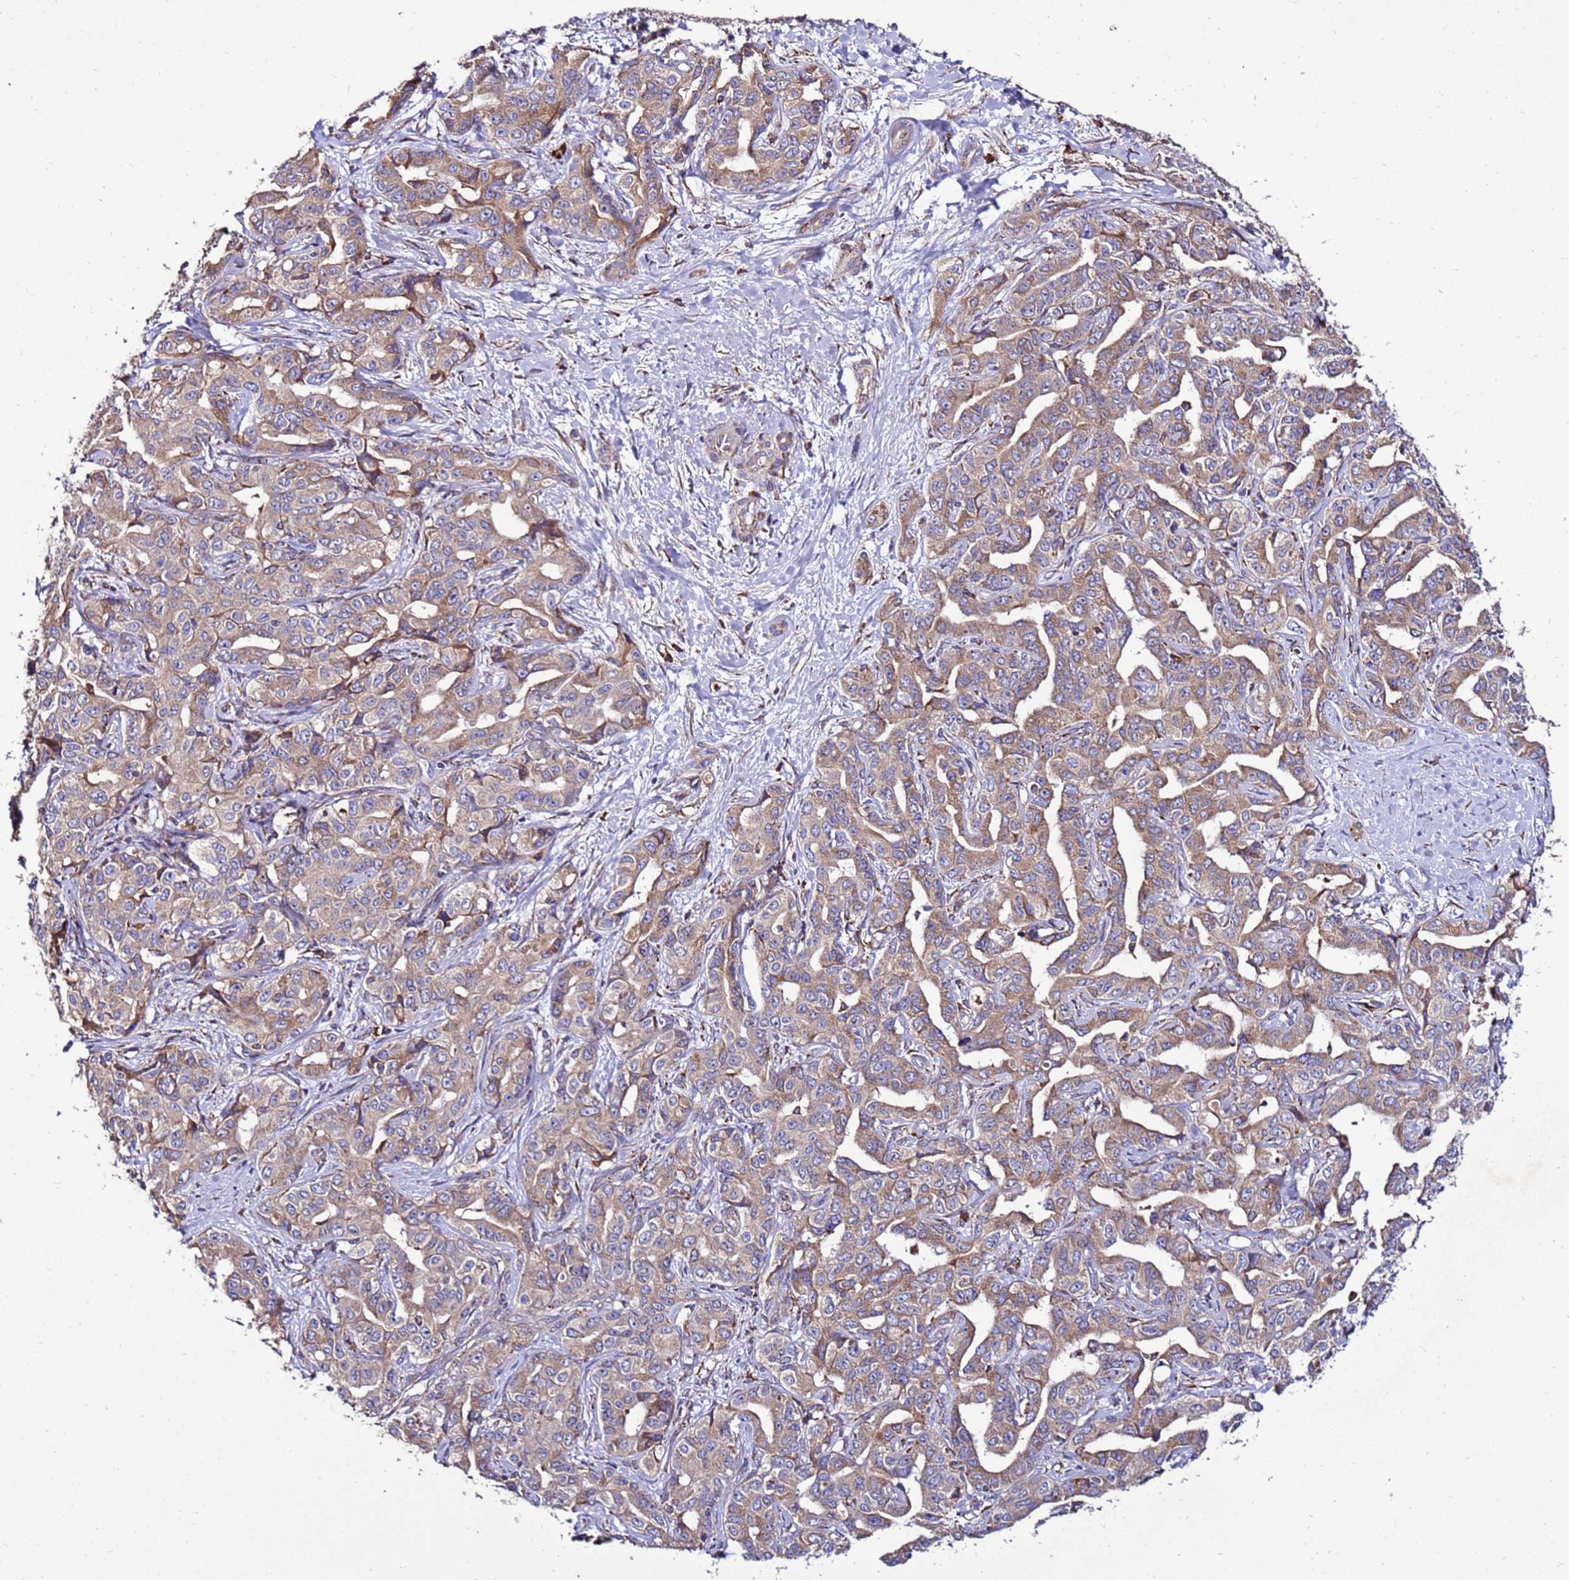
{"staining": {"intensity": "weak", "quantity": "25%-75%", "location": "cytoplasmic/membranous"}, "tissue": "liver cancer", "cell_type": "Tumor cells", "image_type": "cancer", "snomed": [{"axis": "morphology", "description": "Cholangiocarcinoma"}, {"axis": "topography", "description": "Liver"}], "caption": "This photomicrograph shows immunohistochemistry staining of human liver cancer (cholangiocarcinoma), with low weak cytoplasmic/membranous staining in about 25%-75% of tumor cells.", "gene": "ANTKMT", "patient": {"sex": "male", "age": 59}}